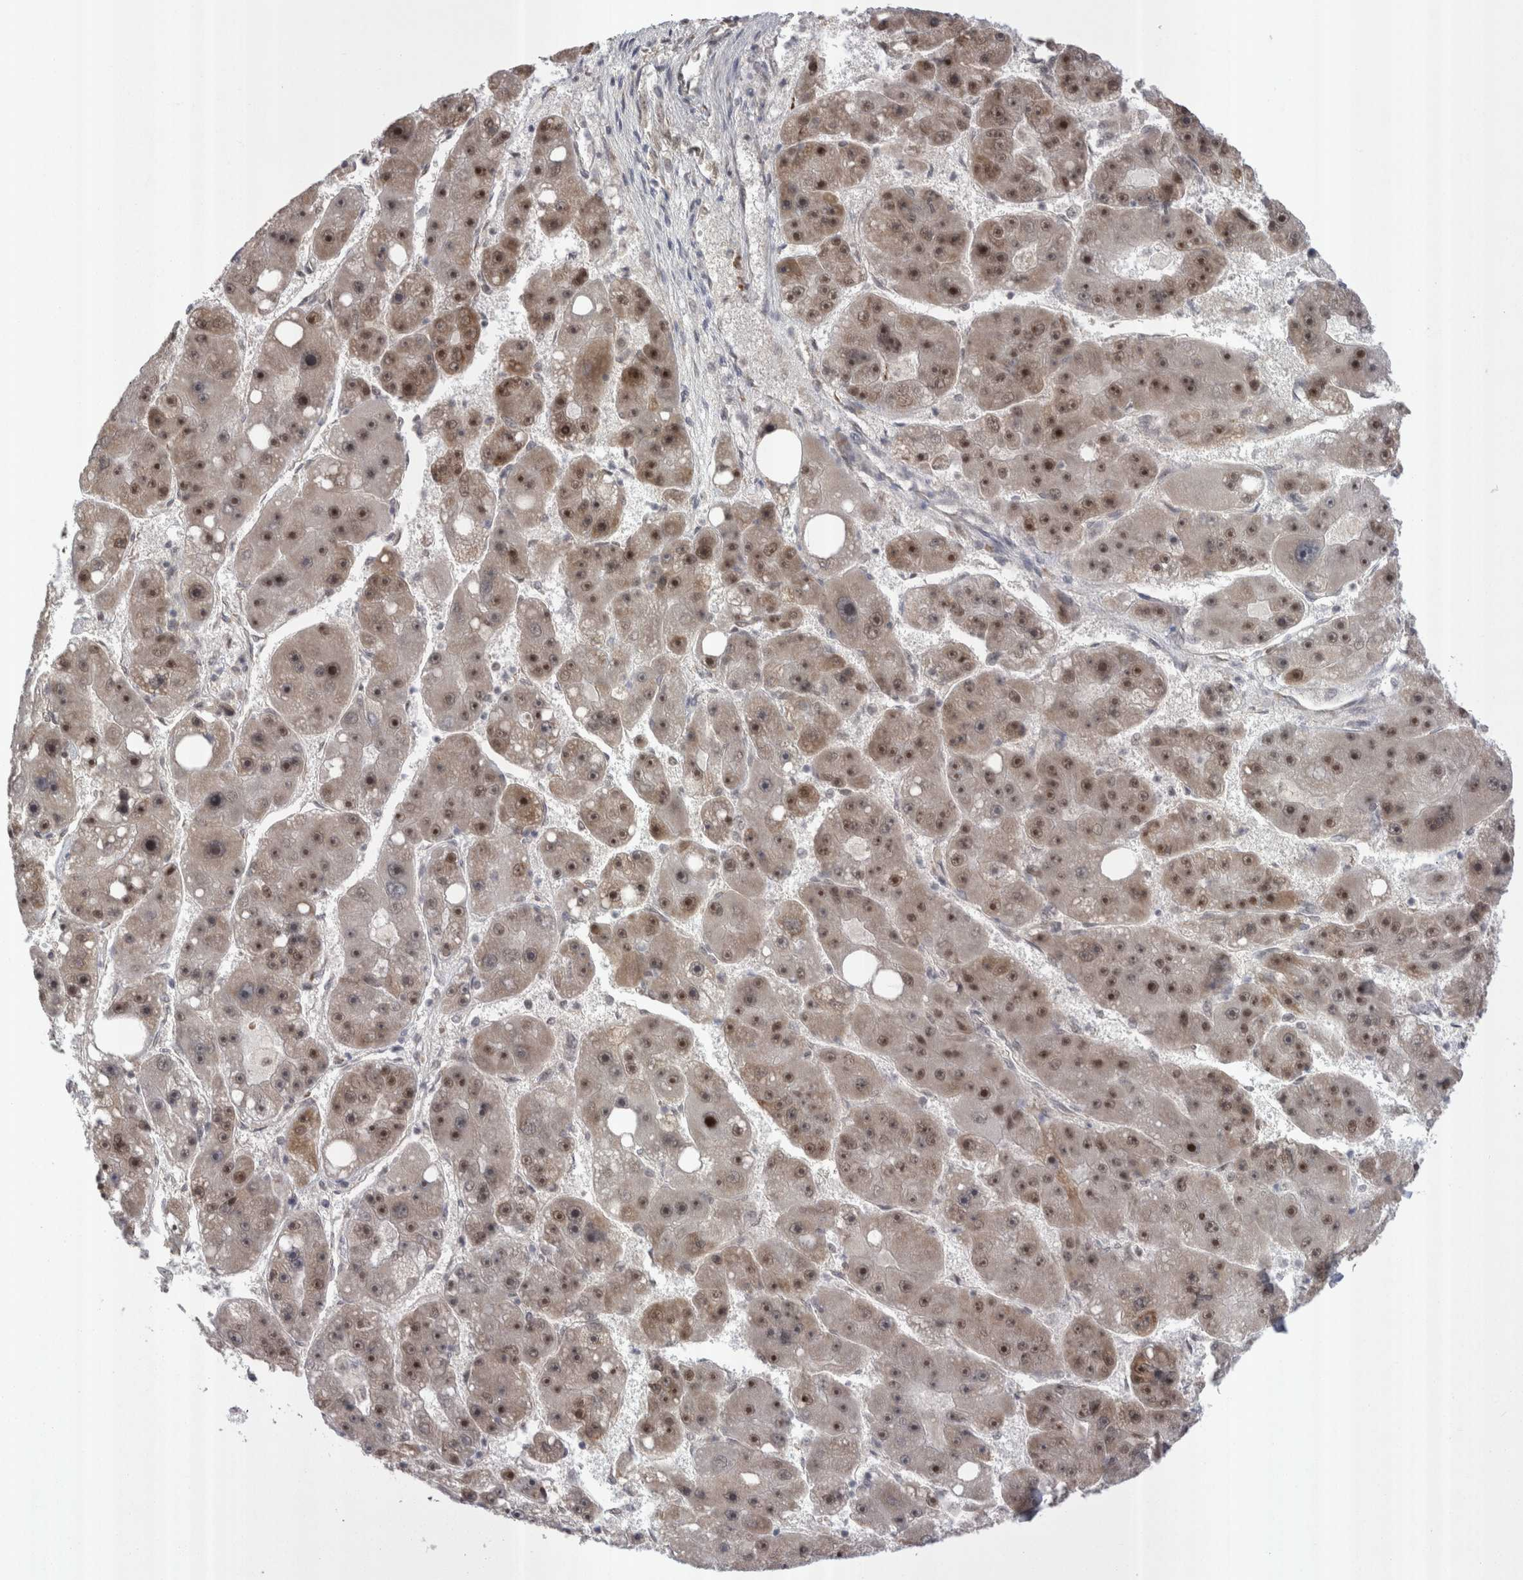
{"staining": {"intensity": "moderate", "quantity": ">75%", "location": "cytoplasmic/membranous,nuclear"}, "tissue": "liver cancer", "cell_type": "Tumor cells", "image_type": "cancer", "snomed": [{"axis": "morphology", "description": "Carcinoma, Hepatocellular, NOS"}, {"axis": "topography", "description": "Liver"}], "caption": "Liver cancer stained with DAB (3,3'-diaminobenzidine) IHC exhibits medium levels of moderate cytoplasmic/membranous and nuclear positivity in about >75% of tumor cells.", "gene": "EXOSC4", "patient": {"sex": "female", "age": 61}}